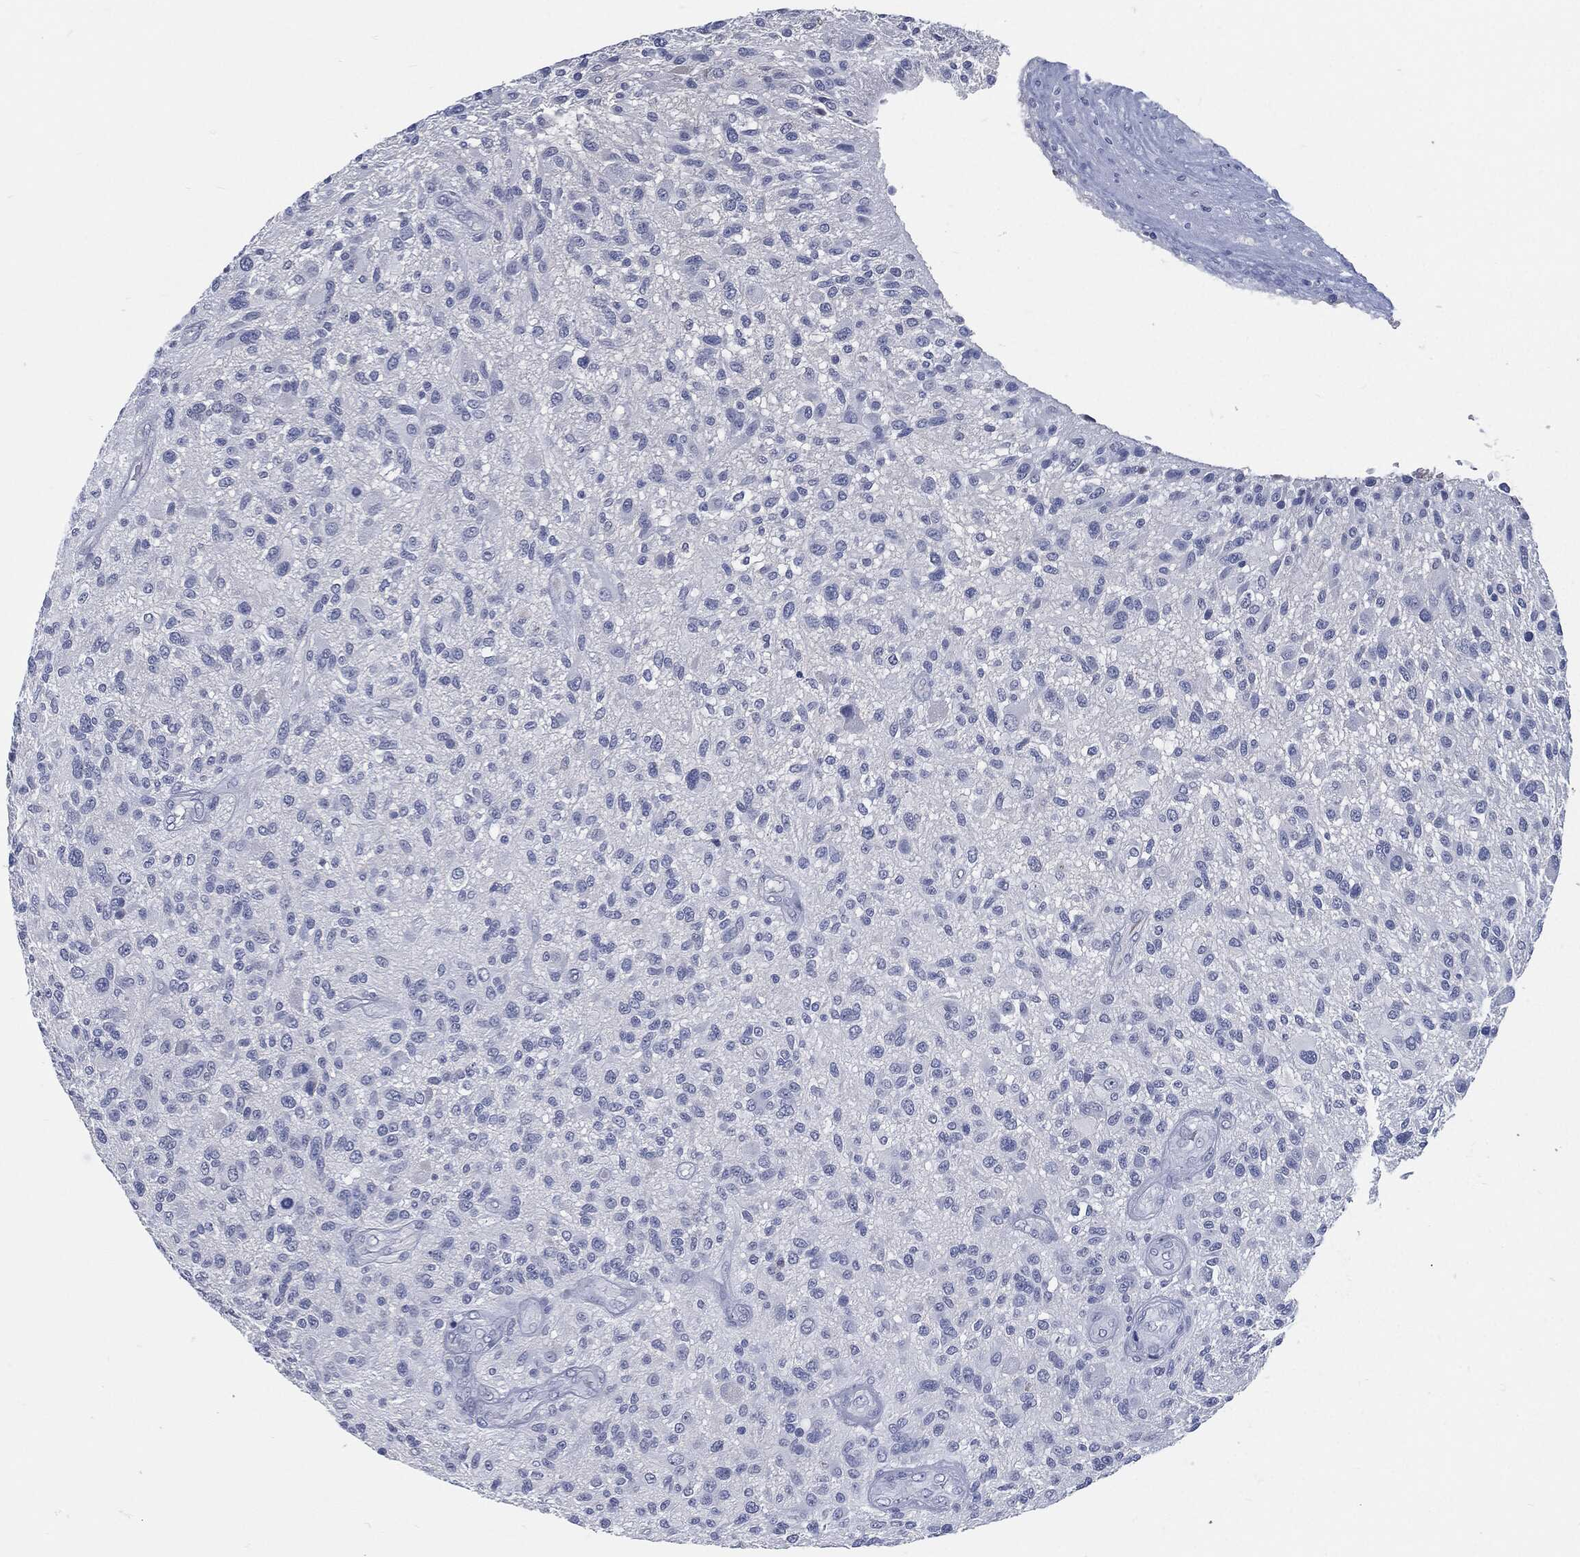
{"staining": {"intensity": "negative", "quantity": "none", "location": "none"}, "tissue": "glioma", "cell_type": "Tumor cells", "image_type": "cancer", "snomed": [{"axis": "morphology", "description": "Glioma, malignant, High grade"}, {"axis": "topography", "description": "Brain"}], "caption": "There is no significant positivity in tumor cells of glioma.", "gene": "MST1", "patient": {"sex": "male", "age": 47}}